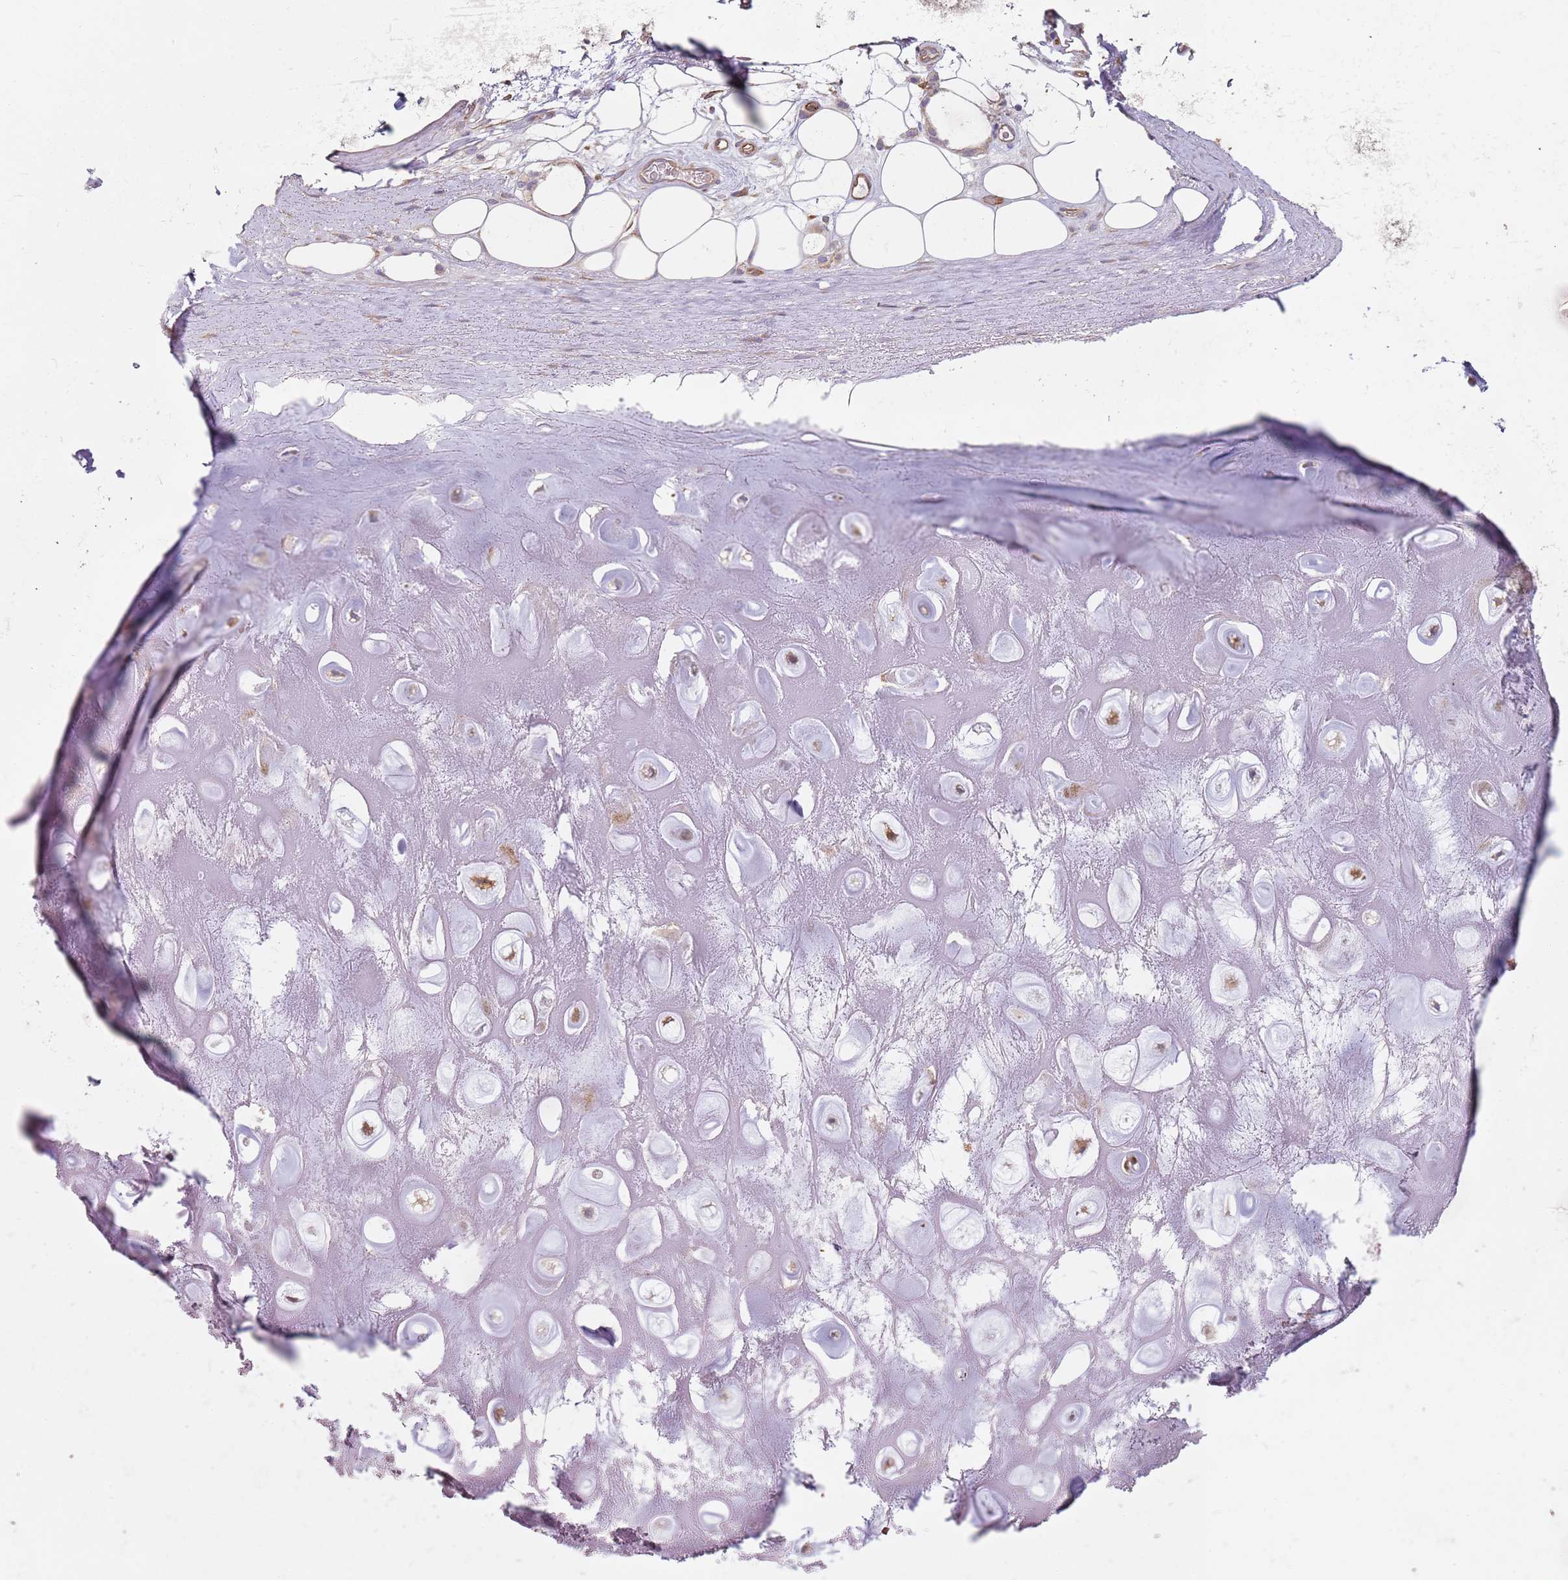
{"staining": {"intensity": "negative", "quantity": "none", "location": "none"}, "tissue": "adipose tissue", "cell_type": "Adipocytes", "image_type": "normal", "snomed": [{"axis": "morphology", "description": "Normal tissue, NOS"}, {"axis": "topography", "description": "Cartilage tissue"}], "caption": "DAB (3,3'-diaminobenzidine) immunohistochemical staining of unremarkable human adipose tissue displays no significant expression in adipocytes. The staining is performed using DAB (3,3'-diaminobenzidine) brown chromogen with nuclei counter-stained in using hematoxylin.", "gene": "ALS2", "patient": {"sex": "male", "age": 81}}